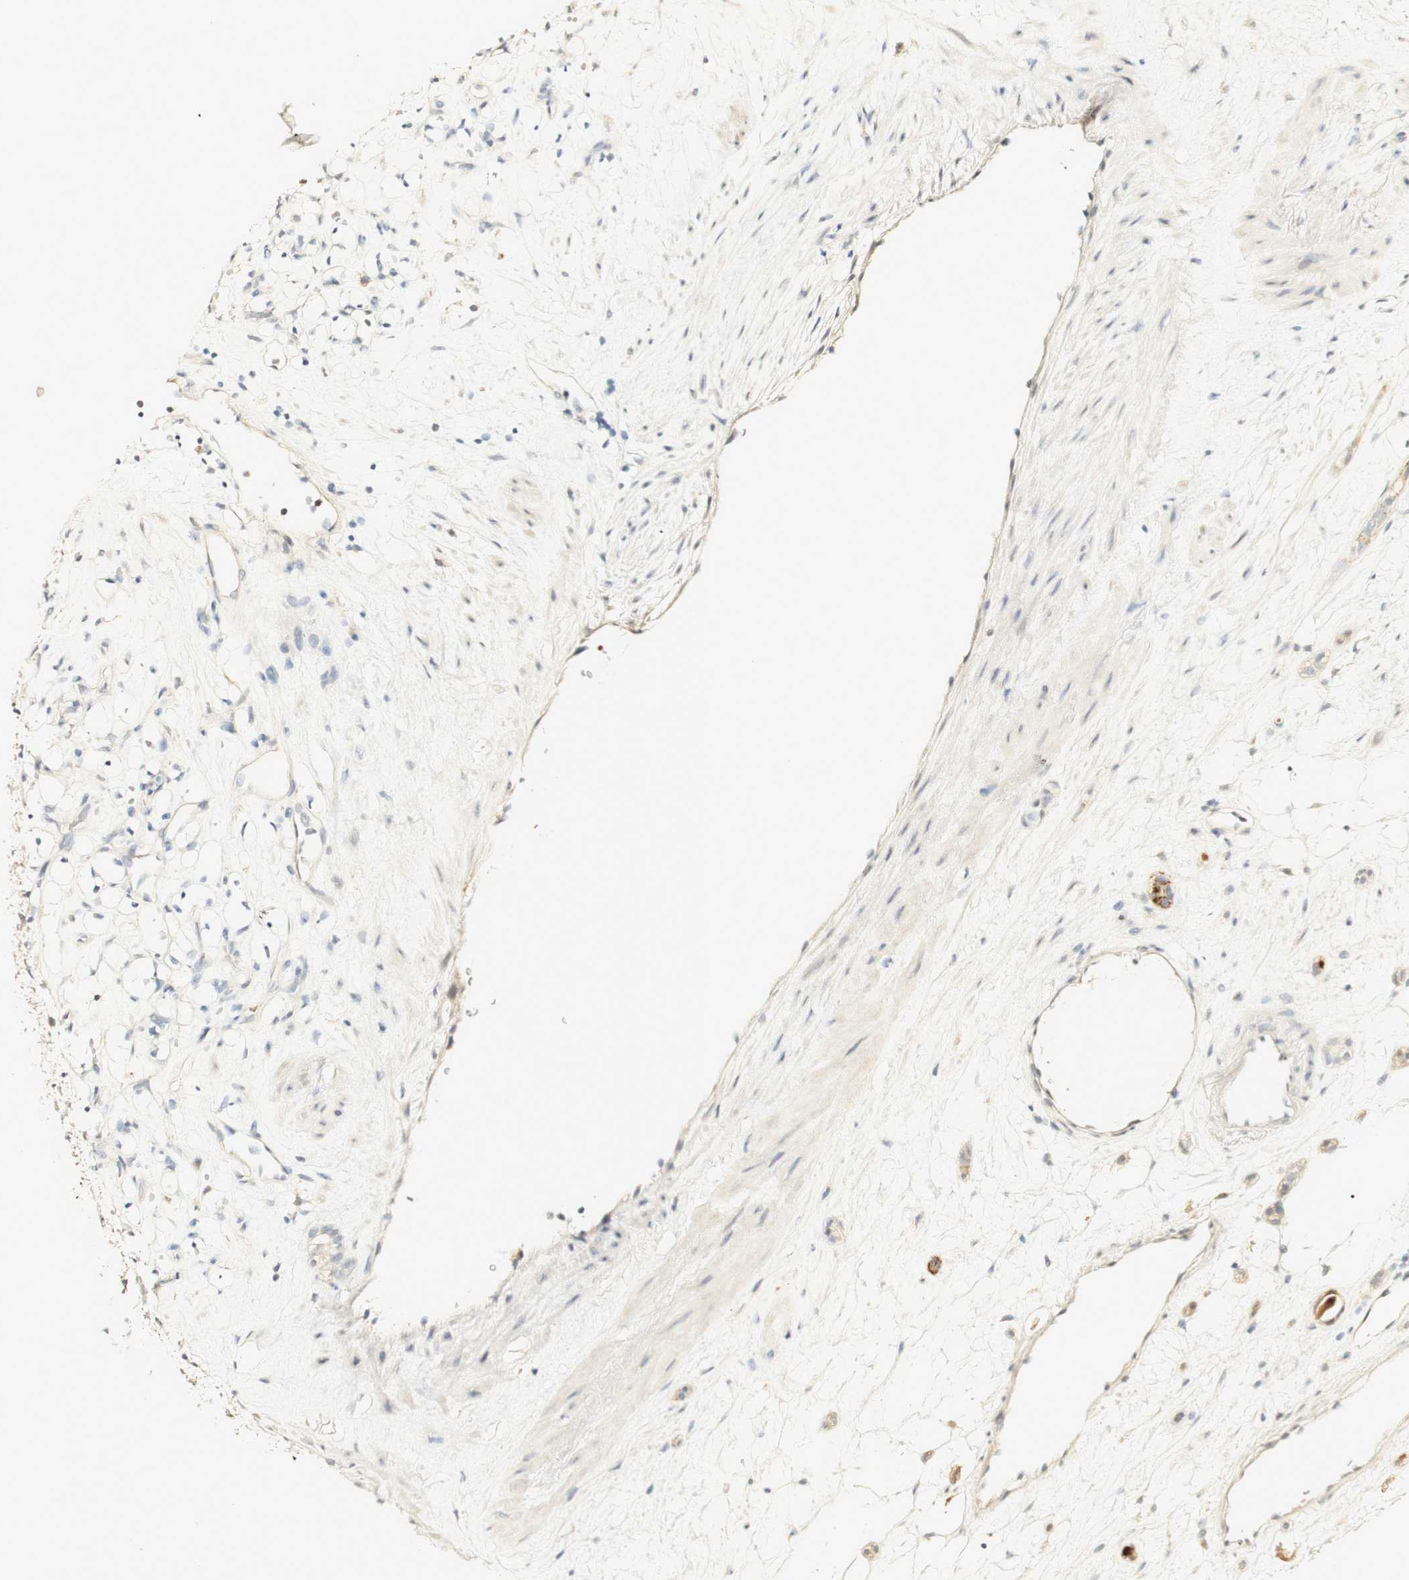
{"staining": {"intensity": "negative", "quantity": "none", "location": "none"}, "tissue": "renal cancer", "cell_type": "Tumor cells", "image_type": "cancer", "snomed": [{"axis": "morphology", "description": "Adenocarcinoma, NOS"}, {"axis": "topography", "description": "Kidney"}], "caption": "The image demonstrates no significant expression in tumor cells of renal cancer.", "gene": "SYT7", "patient": {"sex": "female", "age": 60}}